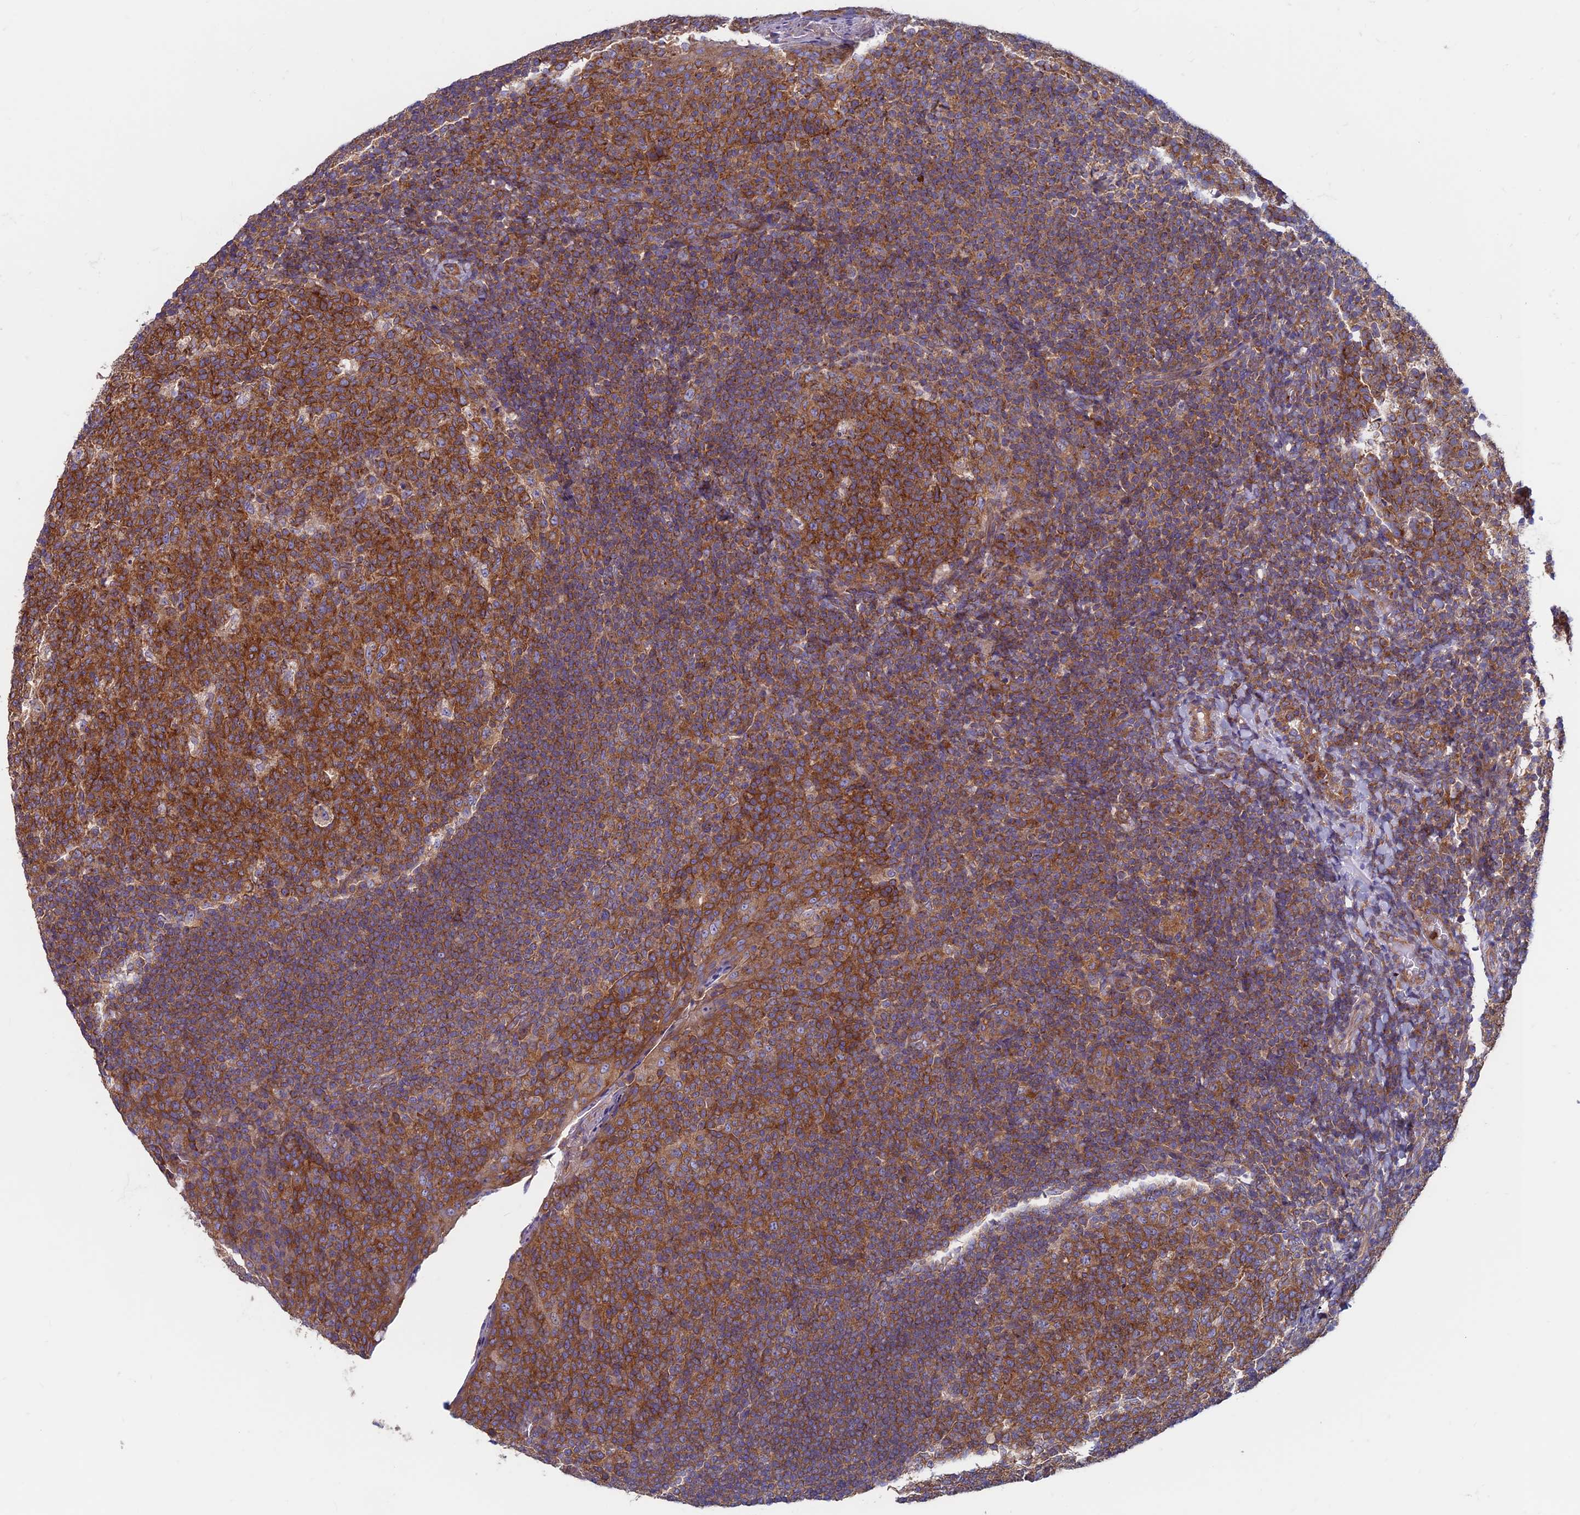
{"staining": {"intensity": "strong", "quantity": ">75%", "location": "cytoplasmic/membranous"}, "tissue": "tonsil", "cell_type": "Germinal center cells", "image_type": "normal", "snomed": [{"axis": "morphology", "description": "Normal tissue, NOS"}, {"axis": "topography", "description": "Tonsil"}], "caption": "Immunohistochemical staining of unremarkable tonsil shows strong cytoplasmic/membranous protein staining in approximately >75% of germinal center cells.", "gene": "DNM1L", "patient": {"sex": "female", "age": 19}}